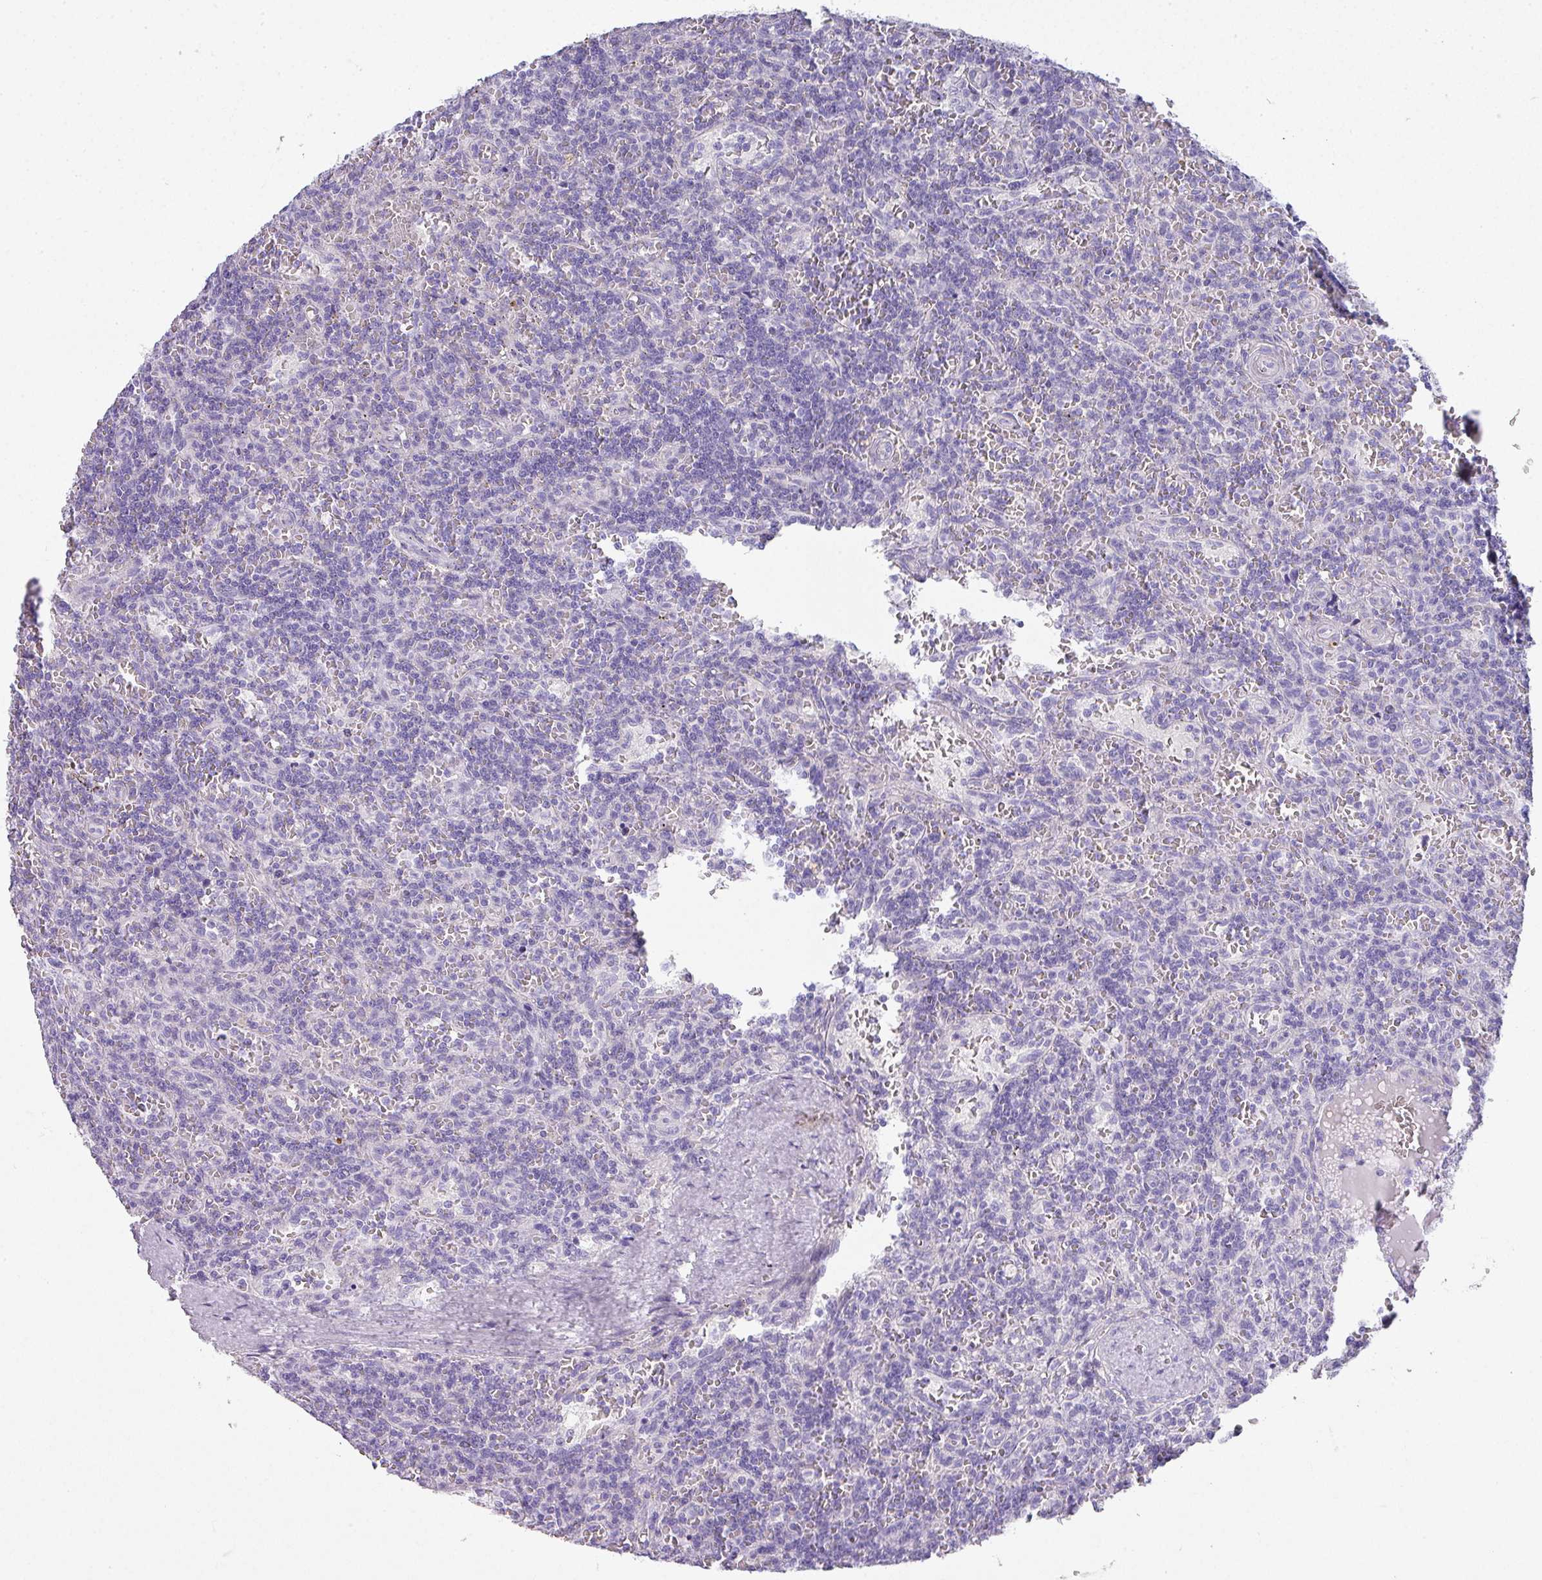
{"staining": {"intensity": "negative", "quantity": "none", "location": "none"}, "tissue": "lymphoma", "cell_type": "Tumor cells", "image_type": "cancer", "snomed": [{"axis": "morphology", "description": "Malignant lymphoma, non-Hodgkin's type, Low grade"}, {"axis": "topography", "description": "Spleen"}], "caption": "IHC of malignant lymphoma, non-Hodgkin's type (low-grade) demonstrates no staining in tumor cells. The staining is performed using DAB brown chromogen with nuclei counter-stained in using hematoxylin.", "gene": "GLI4", "patient": {"sex": "male", "age": 73}}